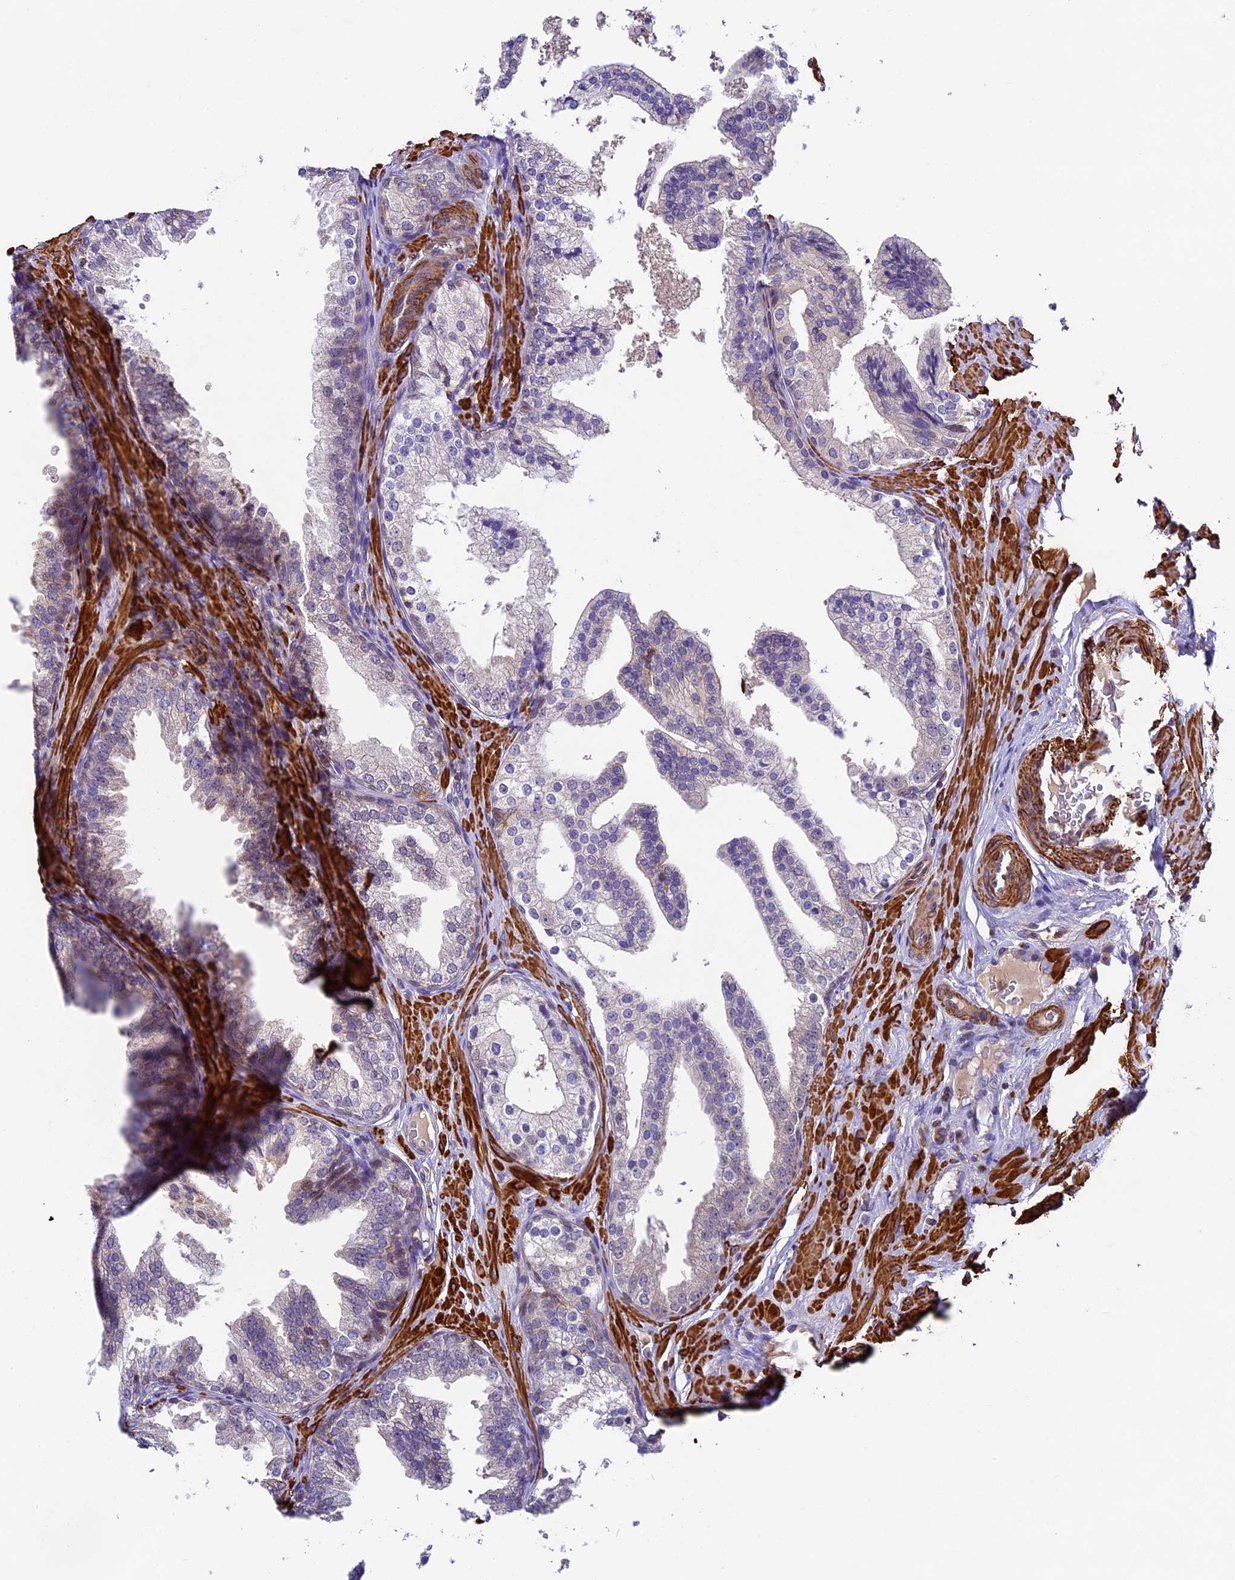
{"staining": {"intensity": "weak", "quantity": "<25%", "location": "cytoplasmic/membranous"}, "tissue": "prostate", "cell_type": "Glandular cells", "image_type": "normal", "snomed": [{"axis": "morphology", "description": "Normal tissue, NOS"}, {"axis": "topography", "description": "Prostate"}], "caption": "Immunohistochemistry photomicrograph of benign human prostate stained for a protein (brown), which demonstrates no positivity in glandular cells. (Stains: DAB (3,3'-diaminobenzidine) IHC with hematoxylin counter stain, Microscopy: brightfield microscopy at high magnification).", "gene": "TBC1D1", "patient": {"sex": "male", "age": 60}}